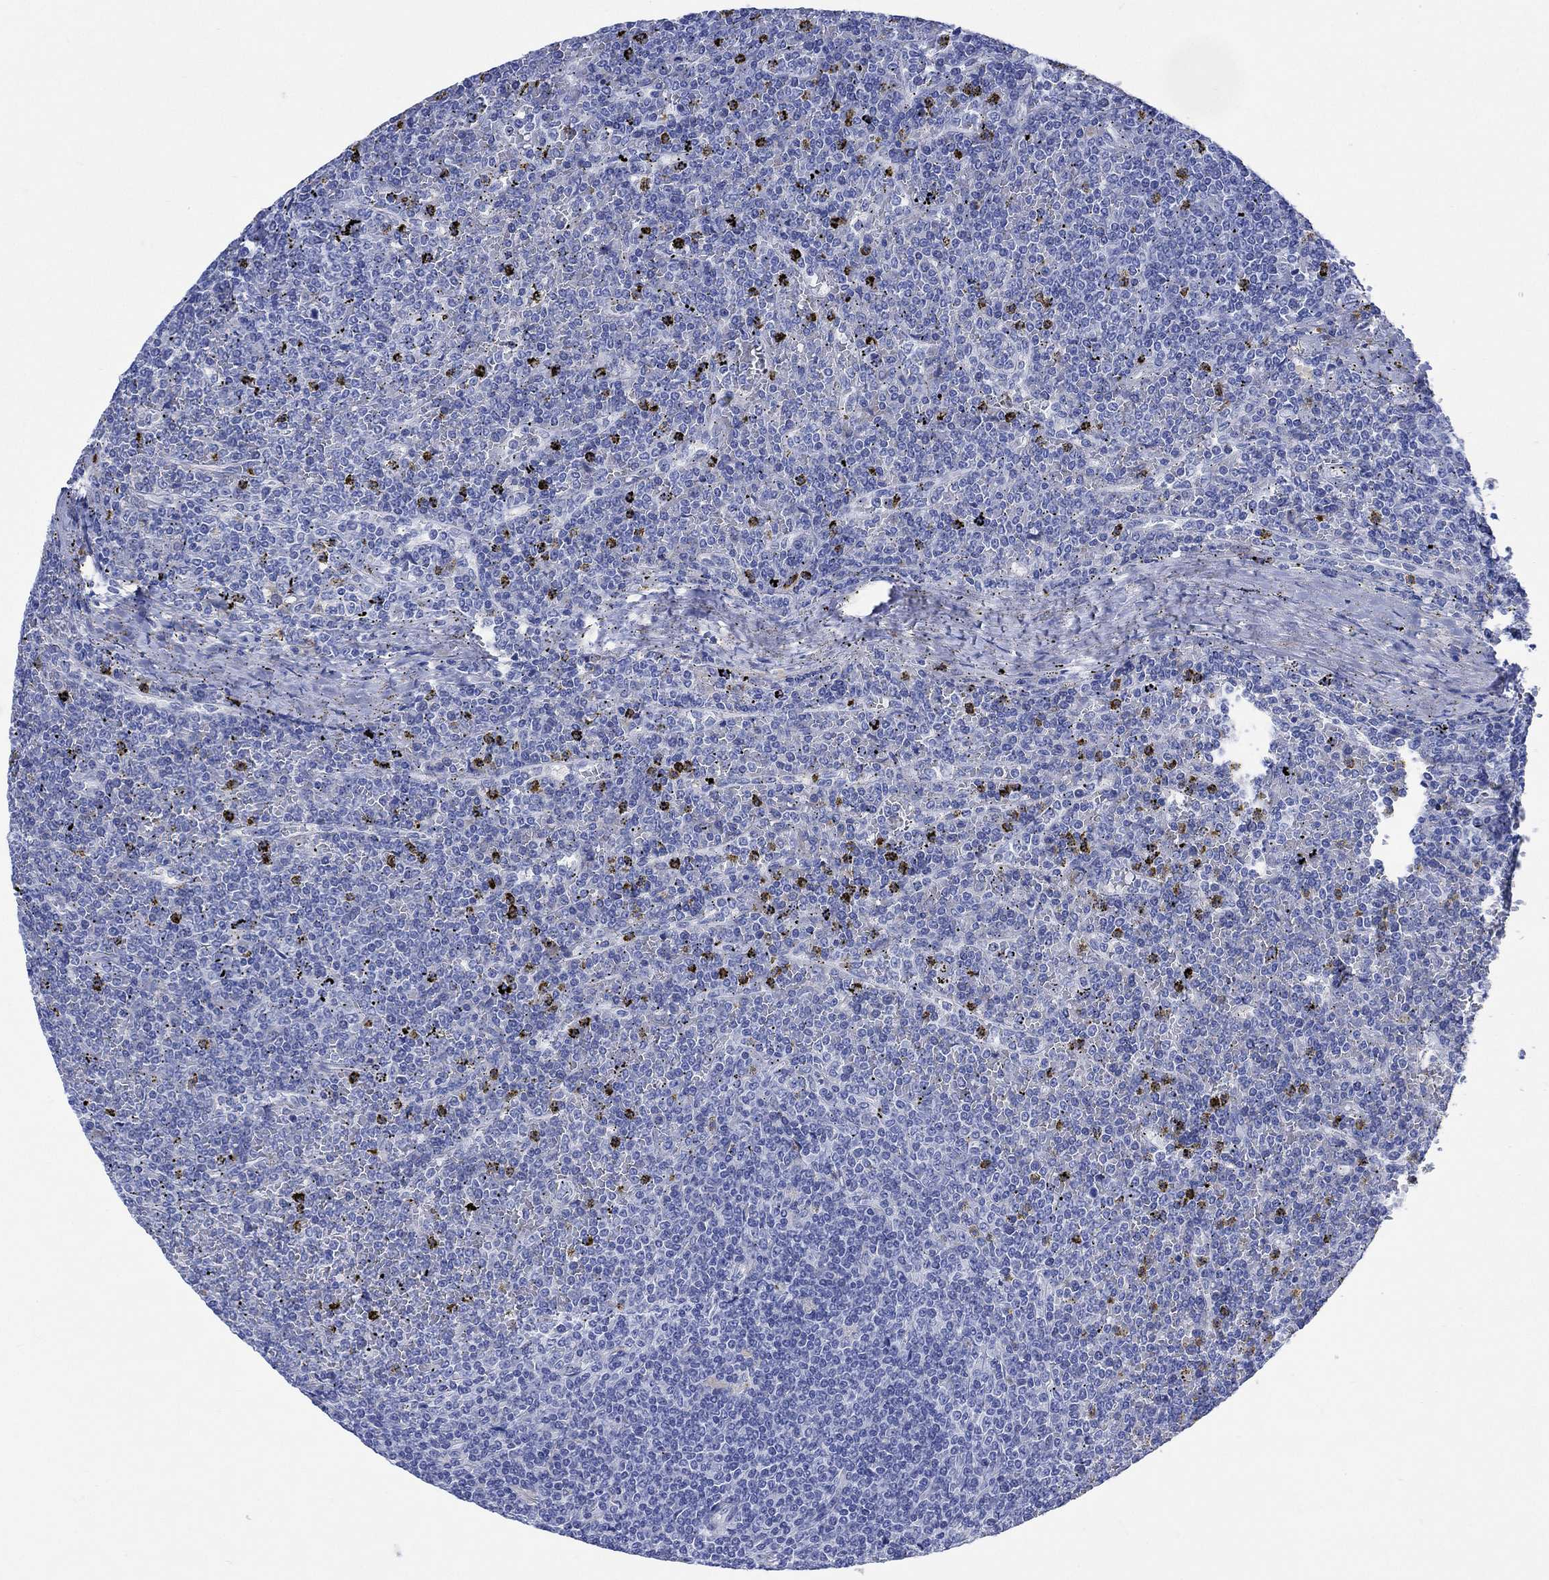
{"staining": {"intensity": "negative", "quantity": "none", "location": "none"}, "tissue": "lymphoma", "cell_type": "Tumor cells", "image_type": "cancer", "snomed": [{"axis": "morphology", "description": "Malignant lymphoma, non-Hodgkin's type, Low grade"}, {"axis": "topography", "description": "Spleen"}], "caption": "Tumor cells are negative for brown protein staining in malignant lymphoma, non-Hodgkin's type (low-grade).", "gene": "MYL1", "patient": {"sex": "female", "age": 19}}